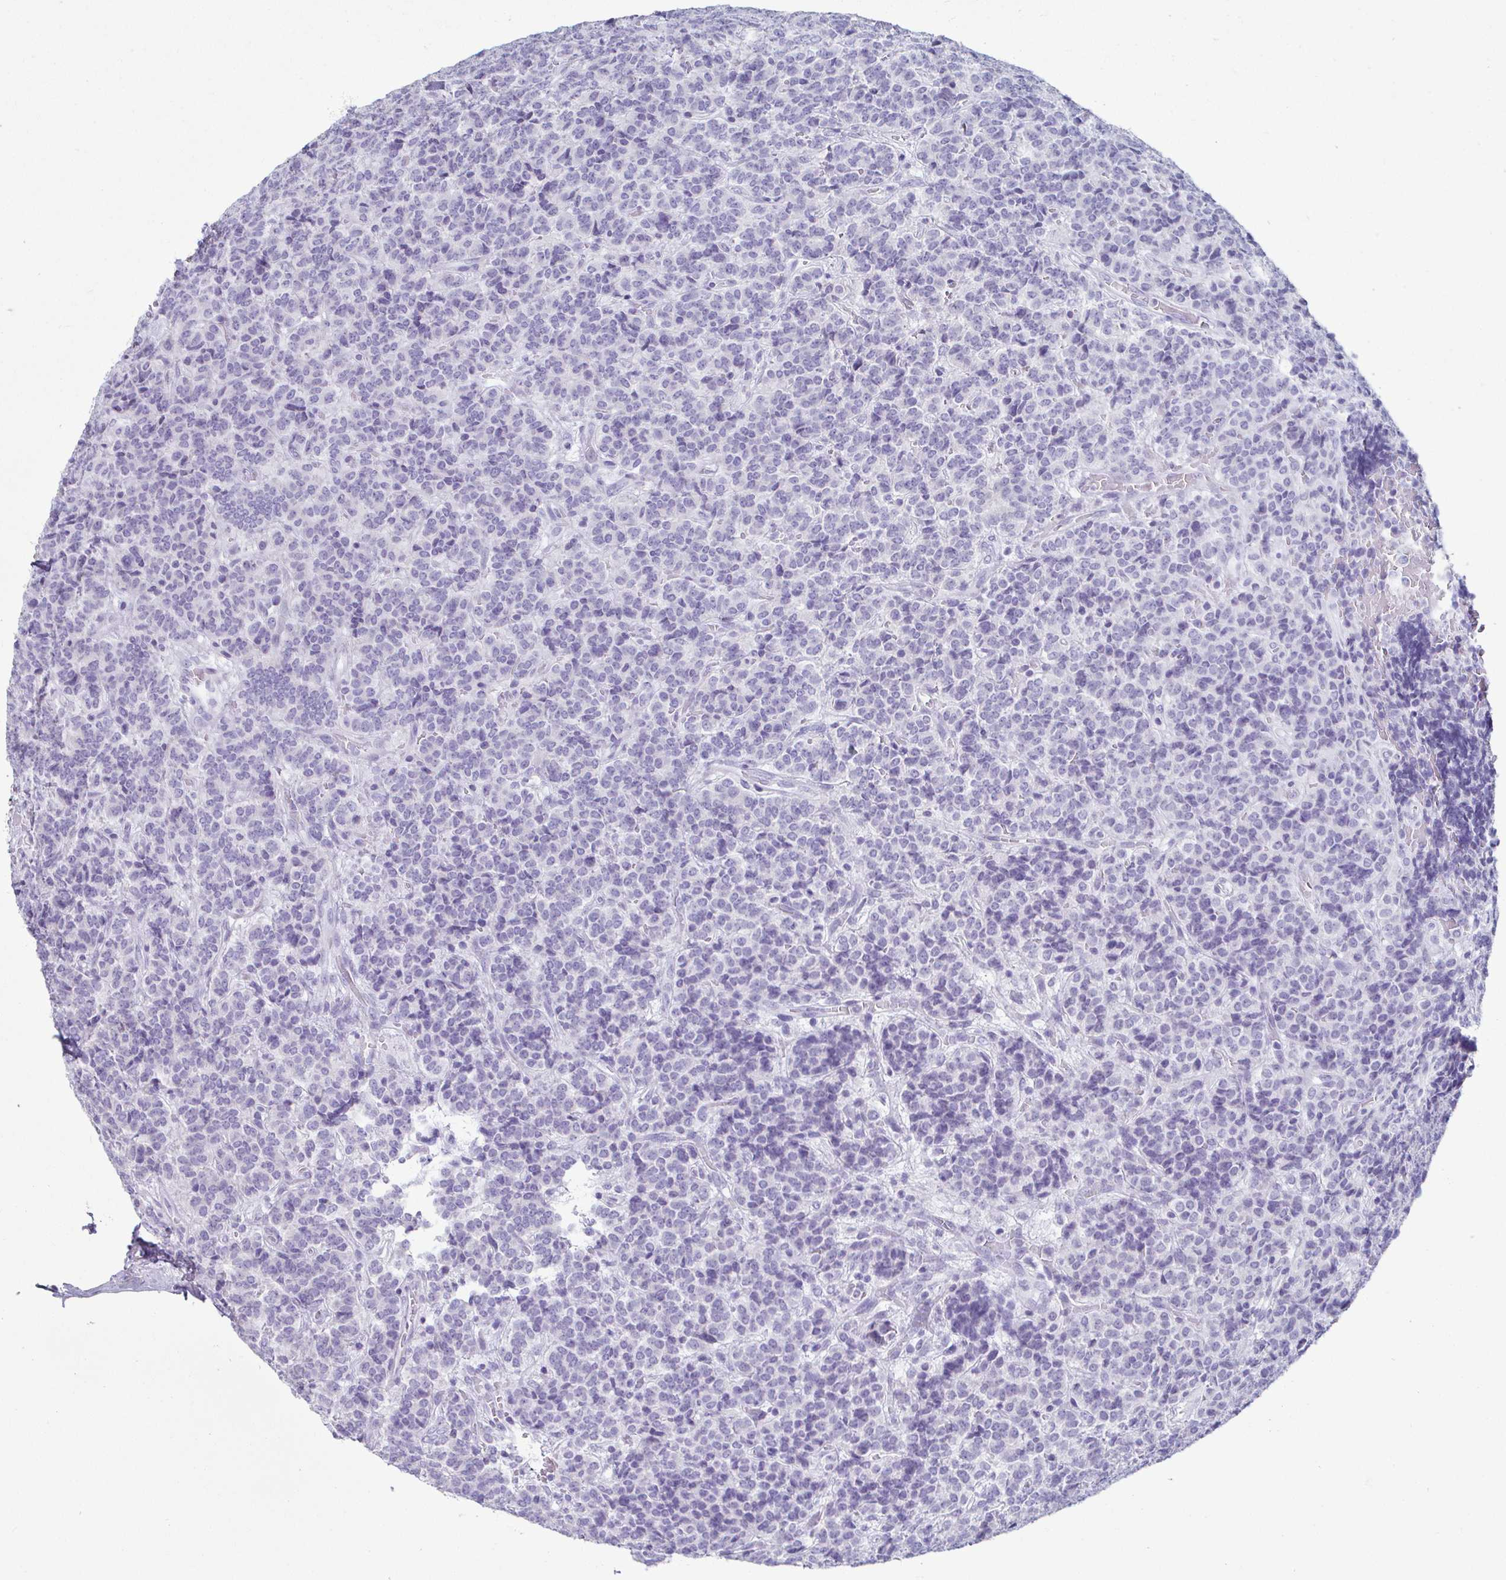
{"staining": {"intensity": "negative", "quantity": "none", "location": "none"}, "tissue": "carcinoid", "cell_type": "Tumor cells", "image_type": "cancer", "snomed": [{"axis": "morphology", "description": "Carcinoid, malignant, NOS"}, {"axis": "topography", "description": "Pancreas"}], "caption": "High power microscopy image of an IHC image of carcinoid (malignant), revealing no significant expression in tumor cells.", "gene": "CREG2", "patient": {"sex": "male", "age": 36}}